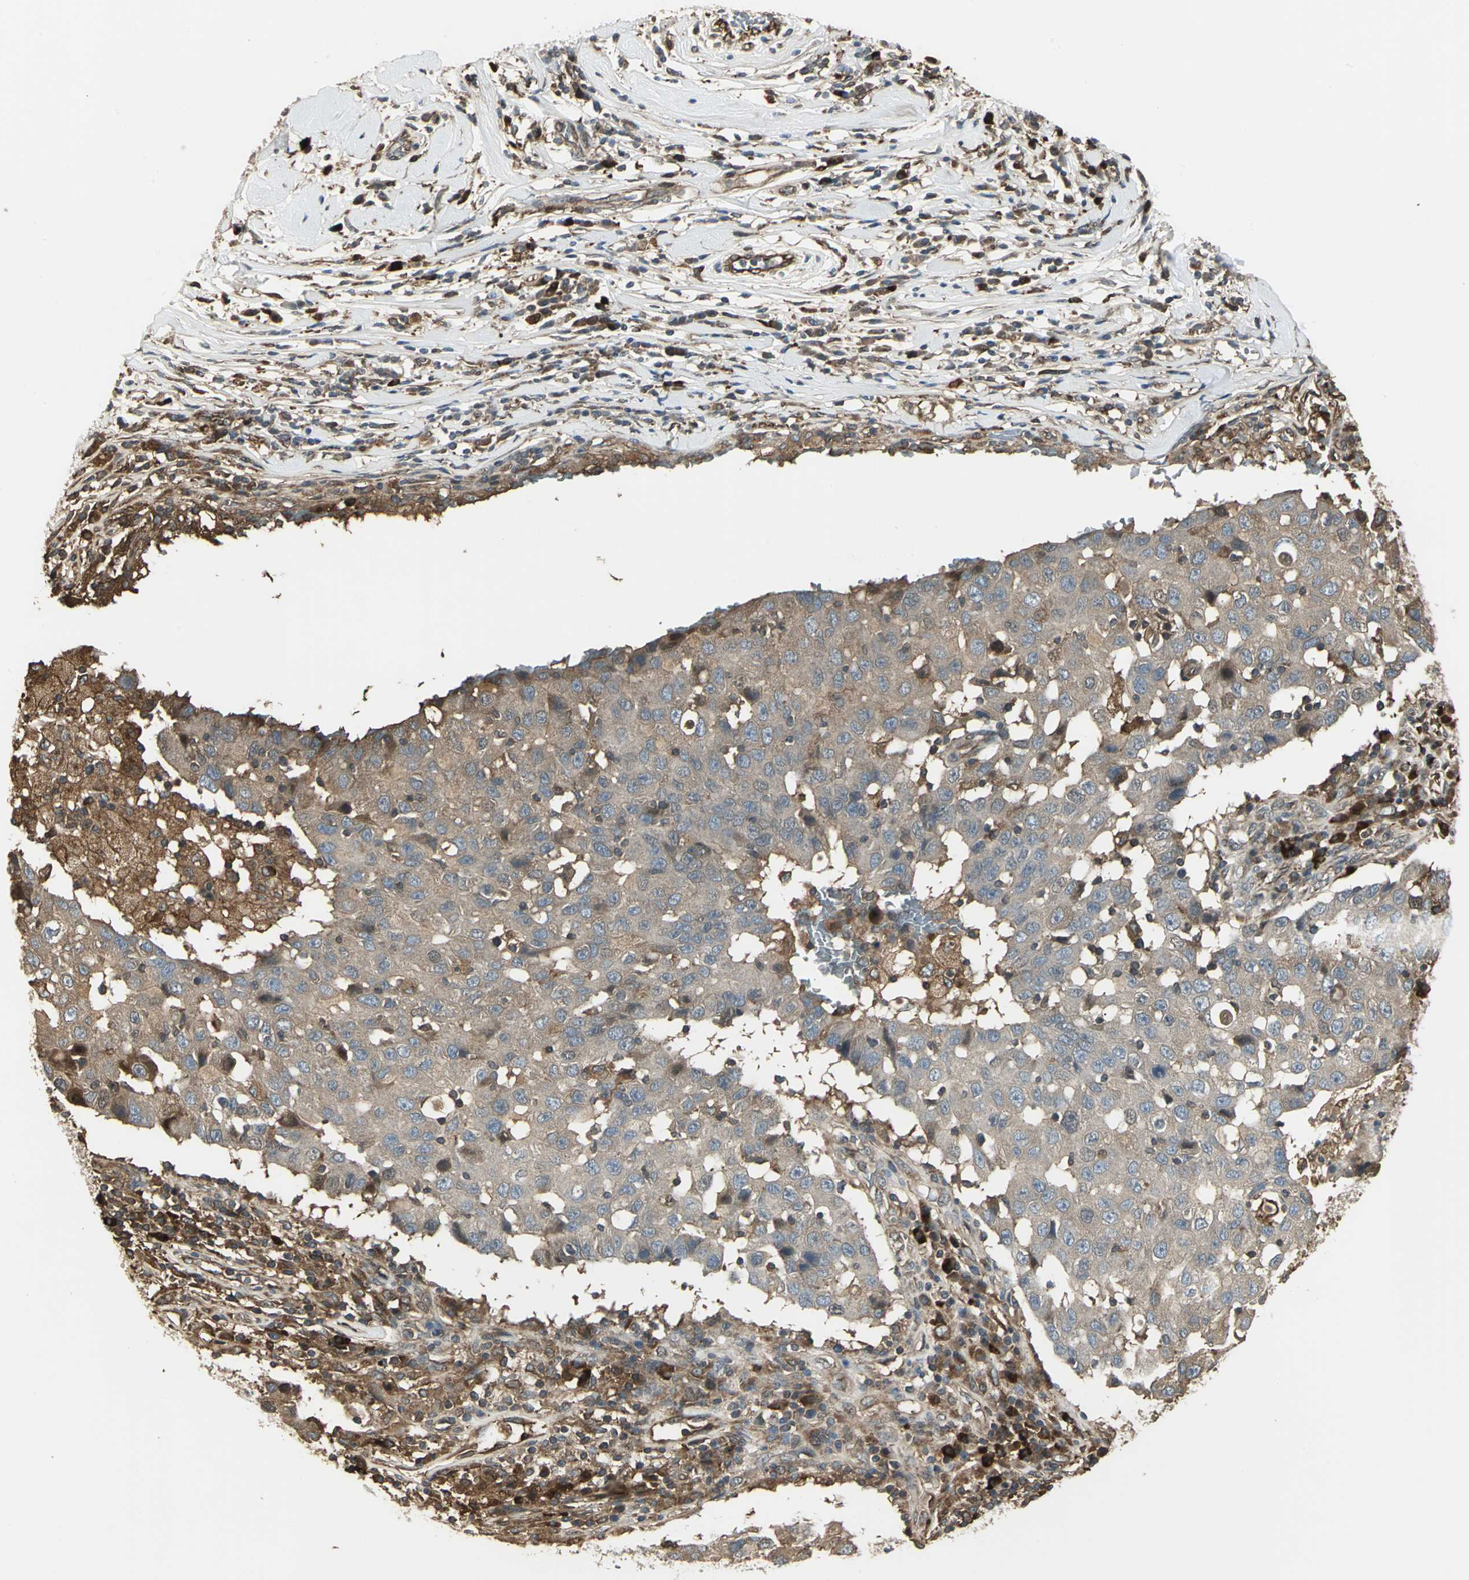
{"staining": {"intensity": "moderate", "quantity": ">75%", "location": "cytoplasmic/membranous"}, "tissue": "breast cancer", "cell_type": "Tumor cells", "image_type": "cancer", "snomed": [{"axis": "morphology", "description": "Duct carcinoma"}, {"axis": "topography", "description": "Breast"}], "caption": "There is medium levels of moderate cytoplasmic/membranous staining in tumor cells of breast cancer, as demonstrated by immunohistochemical staining (brown color).", "gene": "PRXL2B", "patient": {"sex": "female", "age": 27}}